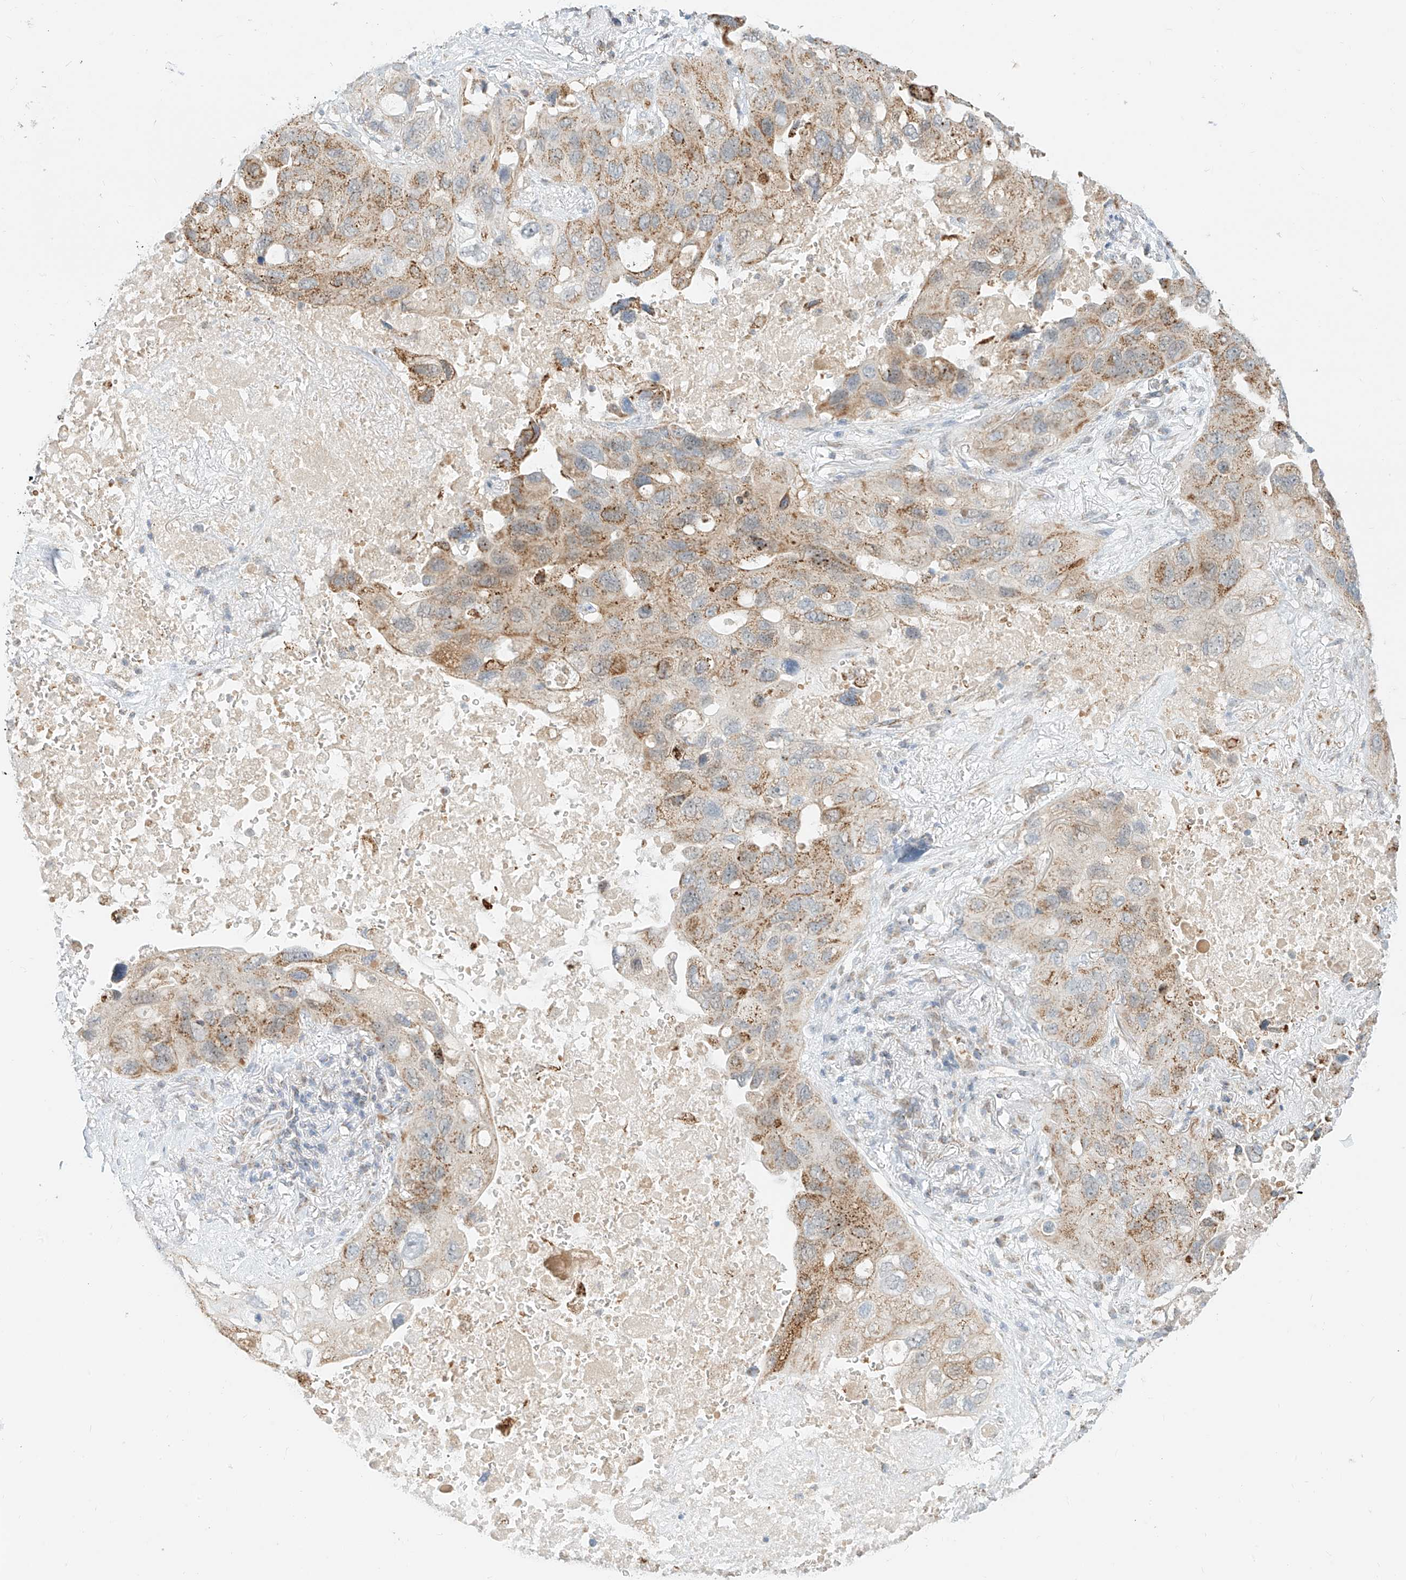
{"staining": {"intensity": "moderate", "quantity": ">75%", "location": "cytoplasmic/membranous"}, "tissue": "lung cancer", "cell_type": "Tumor cells", "image_type": "cancer", "snomed": [{"axis": "morphology", "description": "Squamous cell carcinoma, NOS"}, {"axis": "topography", "description": "Lung"}], "caption": "Human lung cancer (squamous cell carcinoma) stained with a protein marker demonstrates moderate staining in tumor cells.", "gene": "MTUS2", "patient": {"sex": "female", "age": 73}}